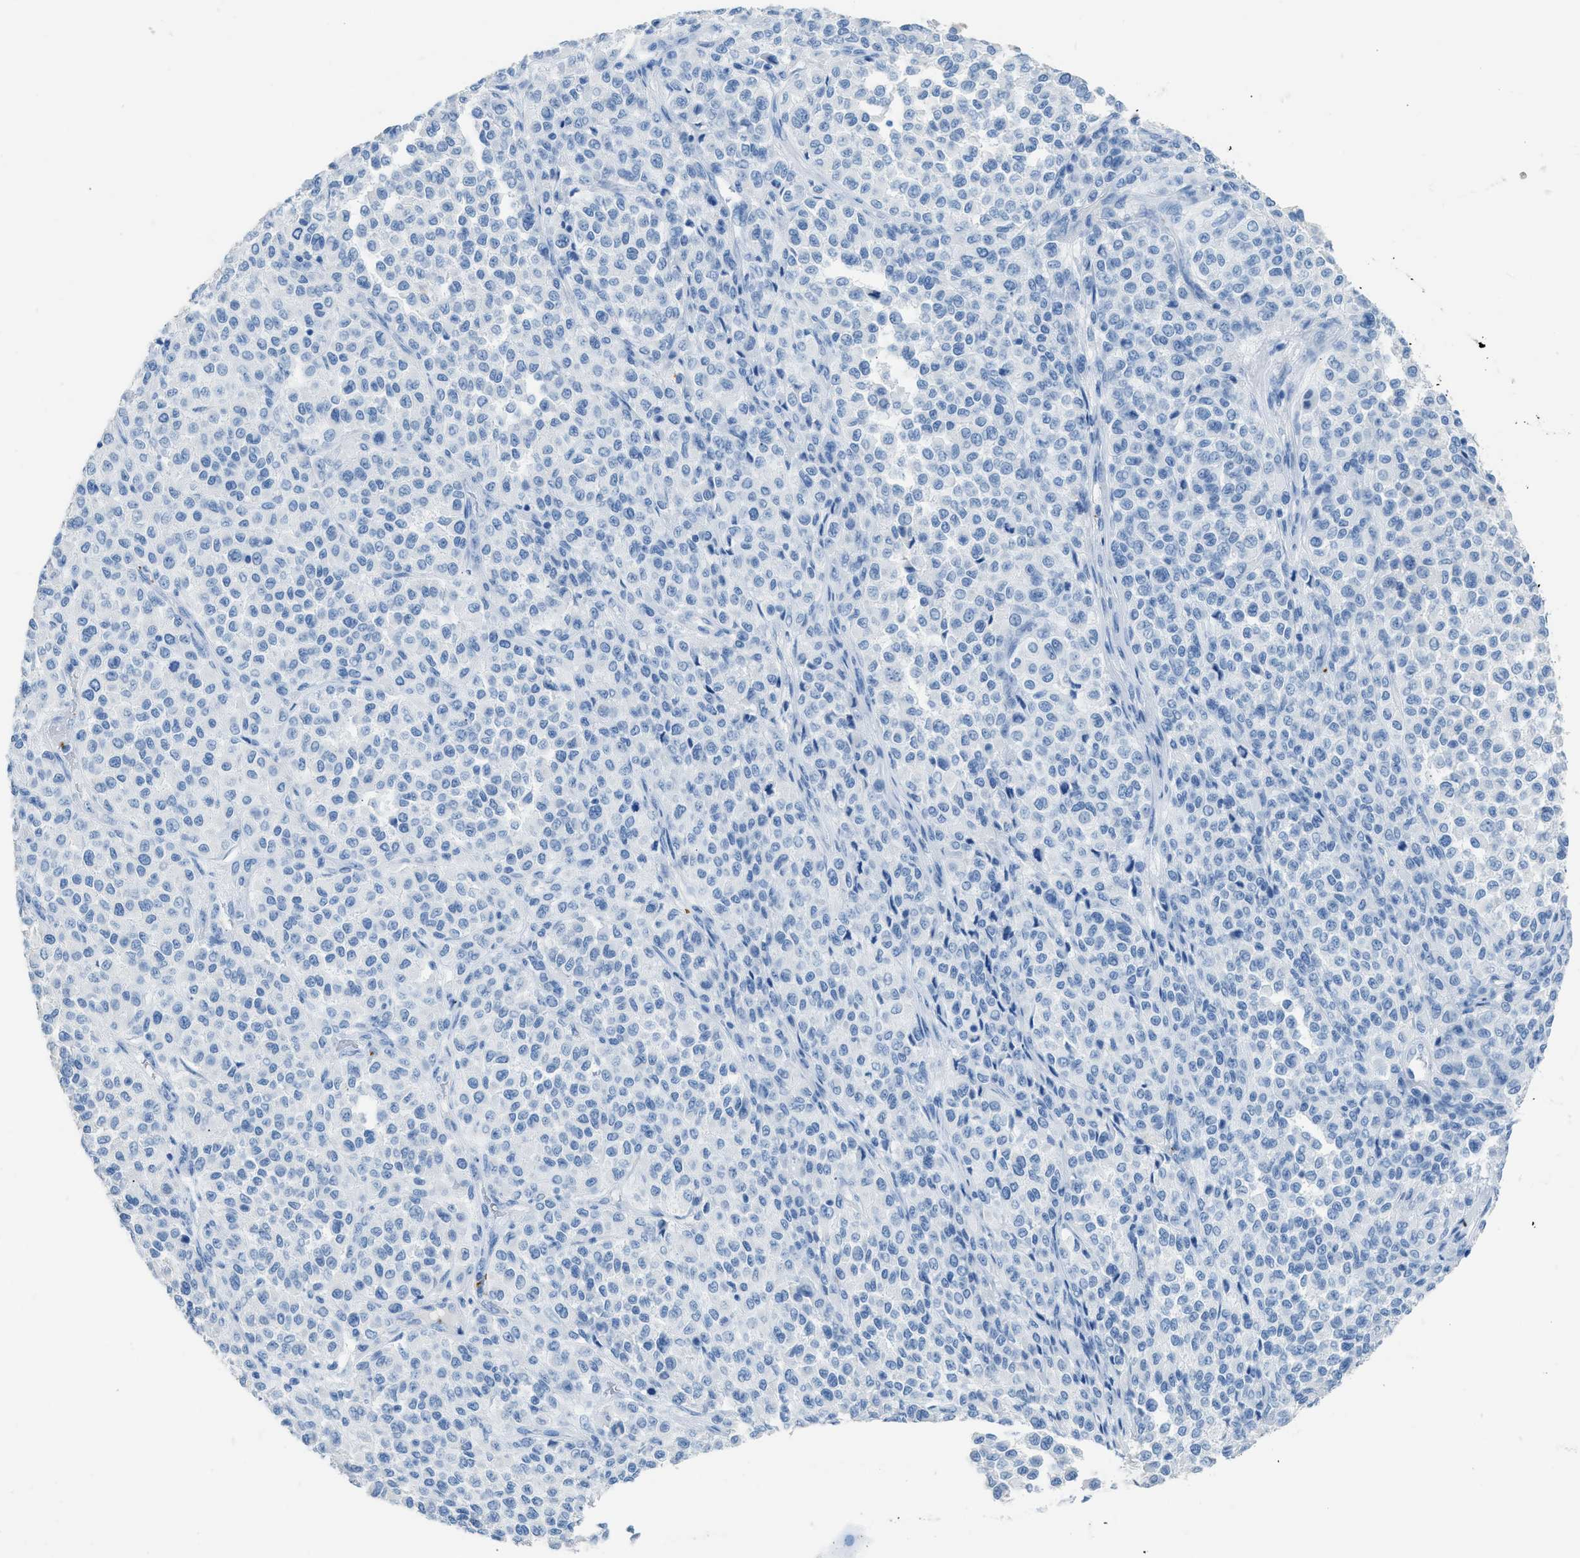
{"staining": {"intensity": "negative", "quantity": "none", "location": "none"}, "tissue": "melanoma", "cell_type": "Tumor cells", "image_type": "cancer", "snomed": [{"axis": "morphology", "description": "Malignant melanoma, Metastatic site"}, {"axis": "topography", "description": "Pancreas"}], "caption": "This micrograph is of melanoma stained with immunohistochemistry to label a protein in brown with the nuclei are counter-stained blue. There is no positivity in tumor cells. (DAB (3,3'-diaminobenzidine) immunohistochemistry (IHC) visualized using brightfield microscopy, high magnification).", "gene": "FAIM2", "patient": {"sex": "female", "age": 30}}